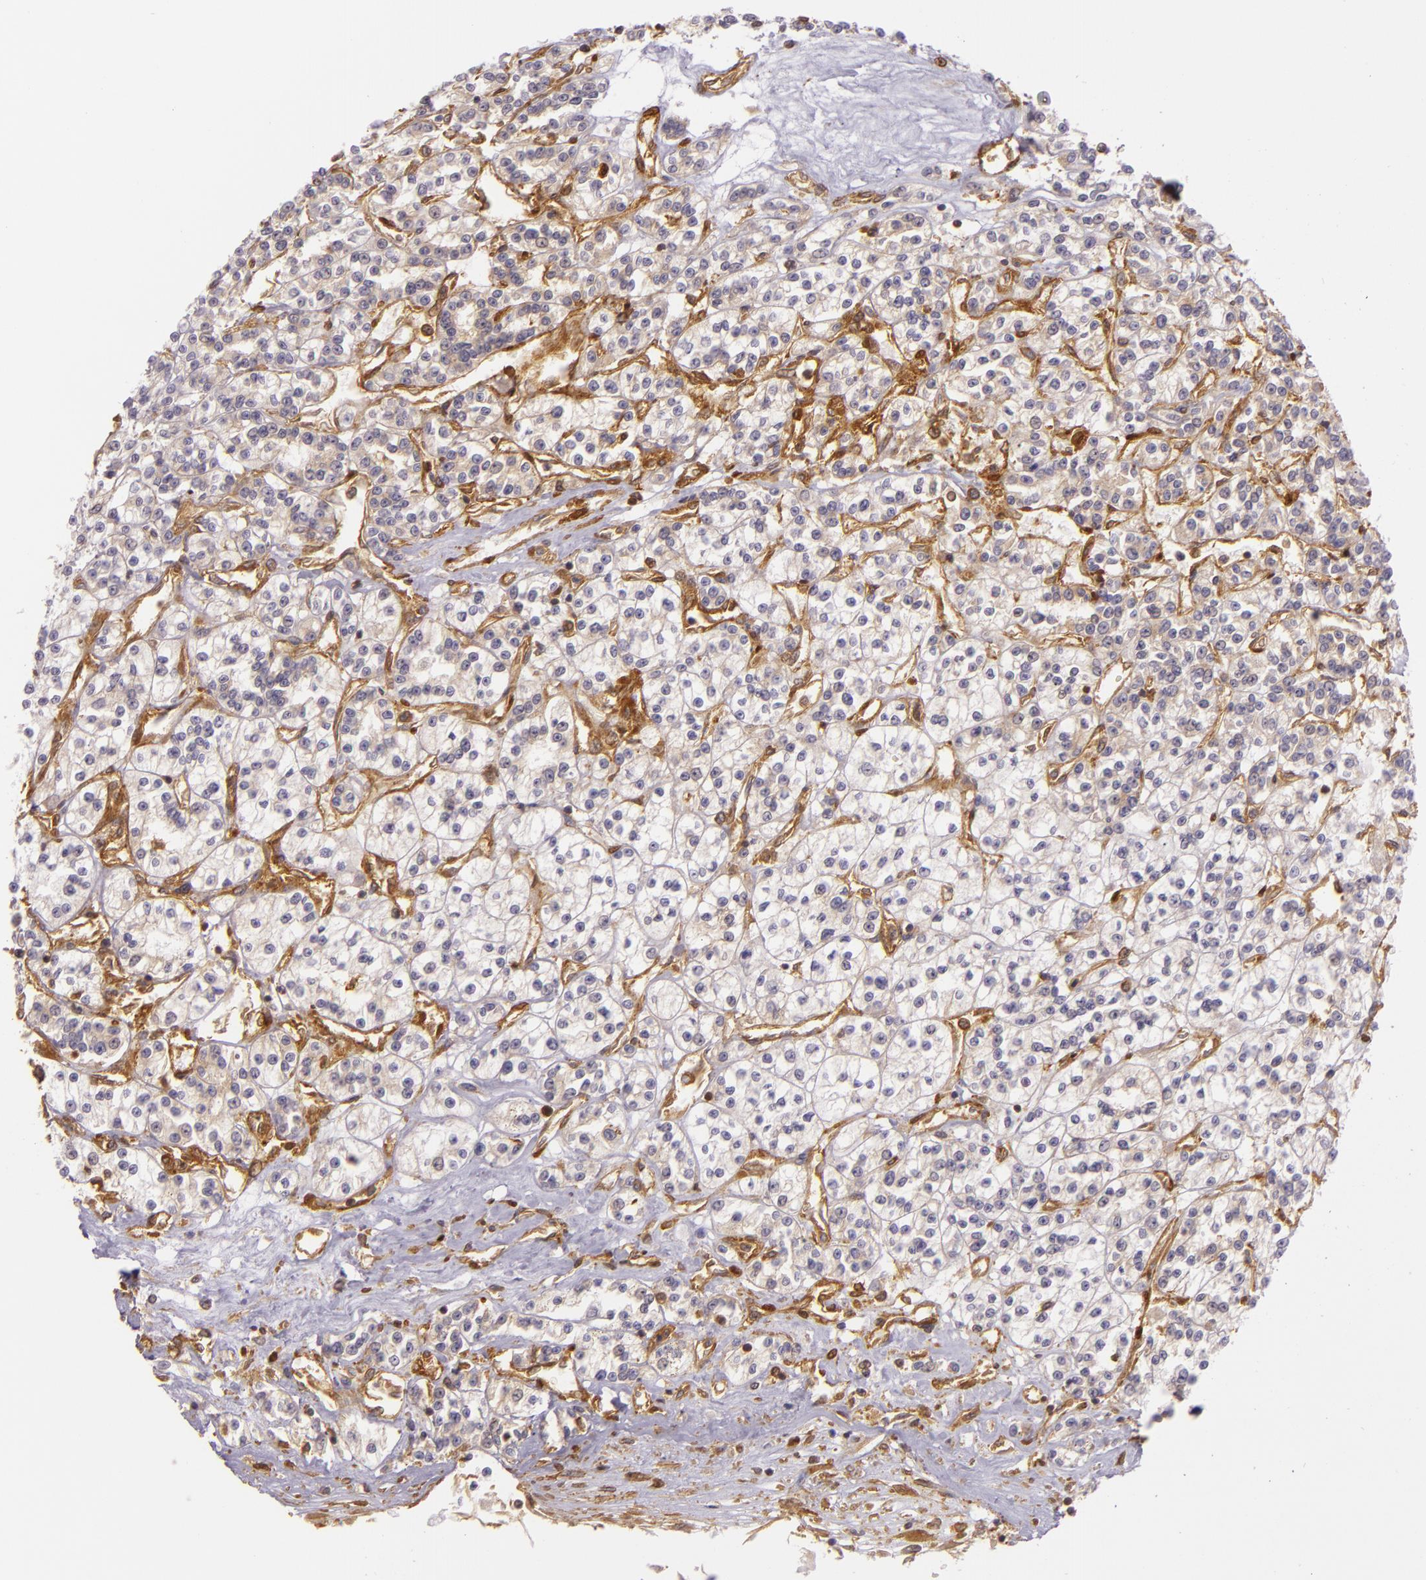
{"staining": {"intensity": "weak", "quantity": "25%-75%", "location": "cytoplasmic/membranous"}, "tissue": "renal cancer", "cell_type": "Tumor cells", "image_type": "cancer", "snomed": [{"axis": "morphology", "description": "Adenocarcinoma, NOS"}, {"axis": "topography", "description": "Kidney"}], "caption": "Brown immunohistochemical staining in human renal adenocarcinoma displays weak cytoplasmic/membranous expression in approximately 25%-75% of tumor cells.", "gene": "TLN1", "patient": {"sex": "female", "age": 76}}